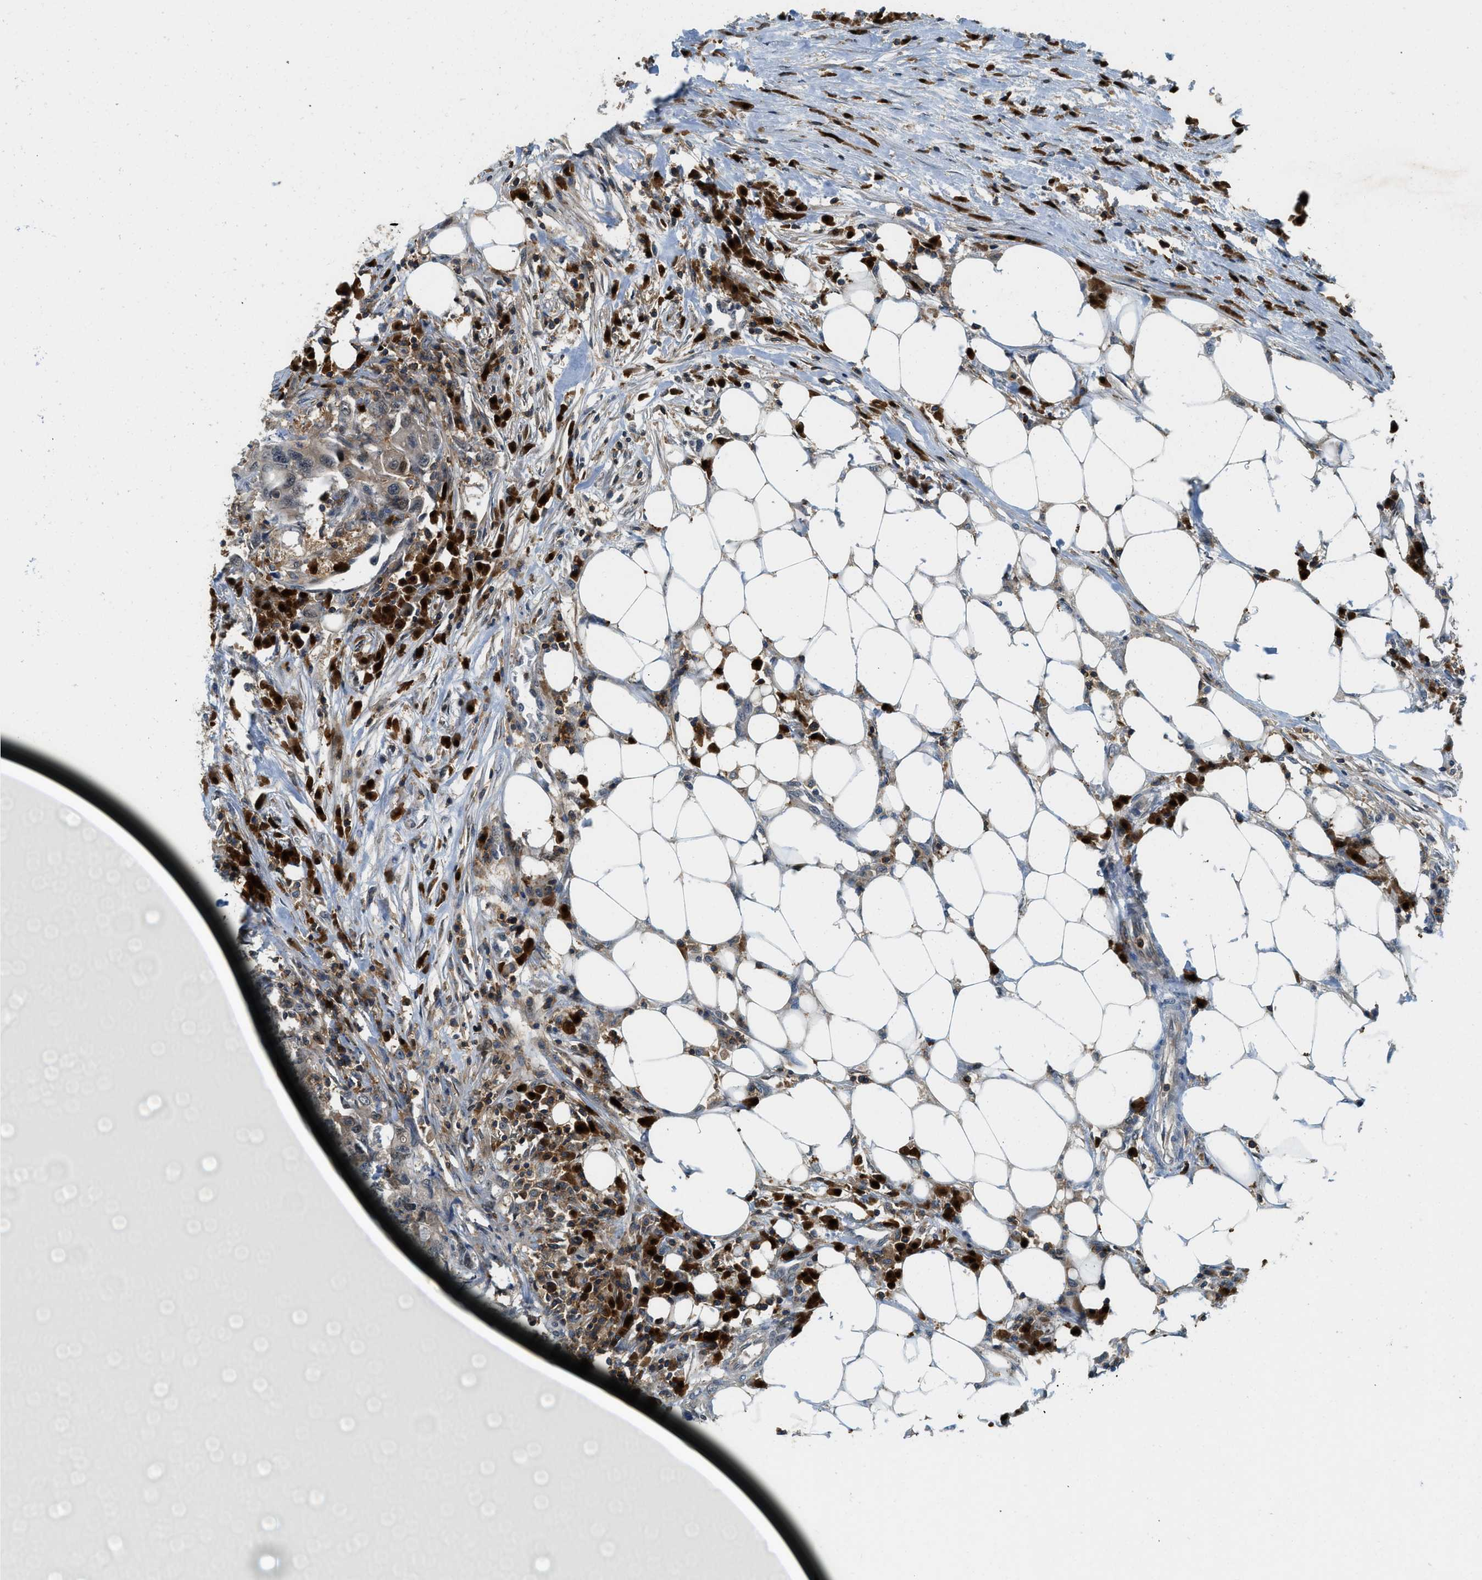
{"staining": {"intensity": "moderate", "quantity": ">75%", "location": "cytoplasmic/membranous,nuclear"}, "tissue": "colorectal cancer", "cell_type": "Tumor cells", "image_type": "cancer", "snomed": [{"axis": "morphology", "description": "Adenocarcinoma, NOS"}, {"axis": "topography", "description": "Colon"}], "caption": "Colorectal cancer (adenocarcinoma) stained with DAB immunohistochemistry (IHC) exhibits medium levels of moderate cytoplasmic/membranous and nuclear expression in about >75% of tumor cells.", "gene": "GMPPB", "patient": {"sex": "male", "age": 71}}